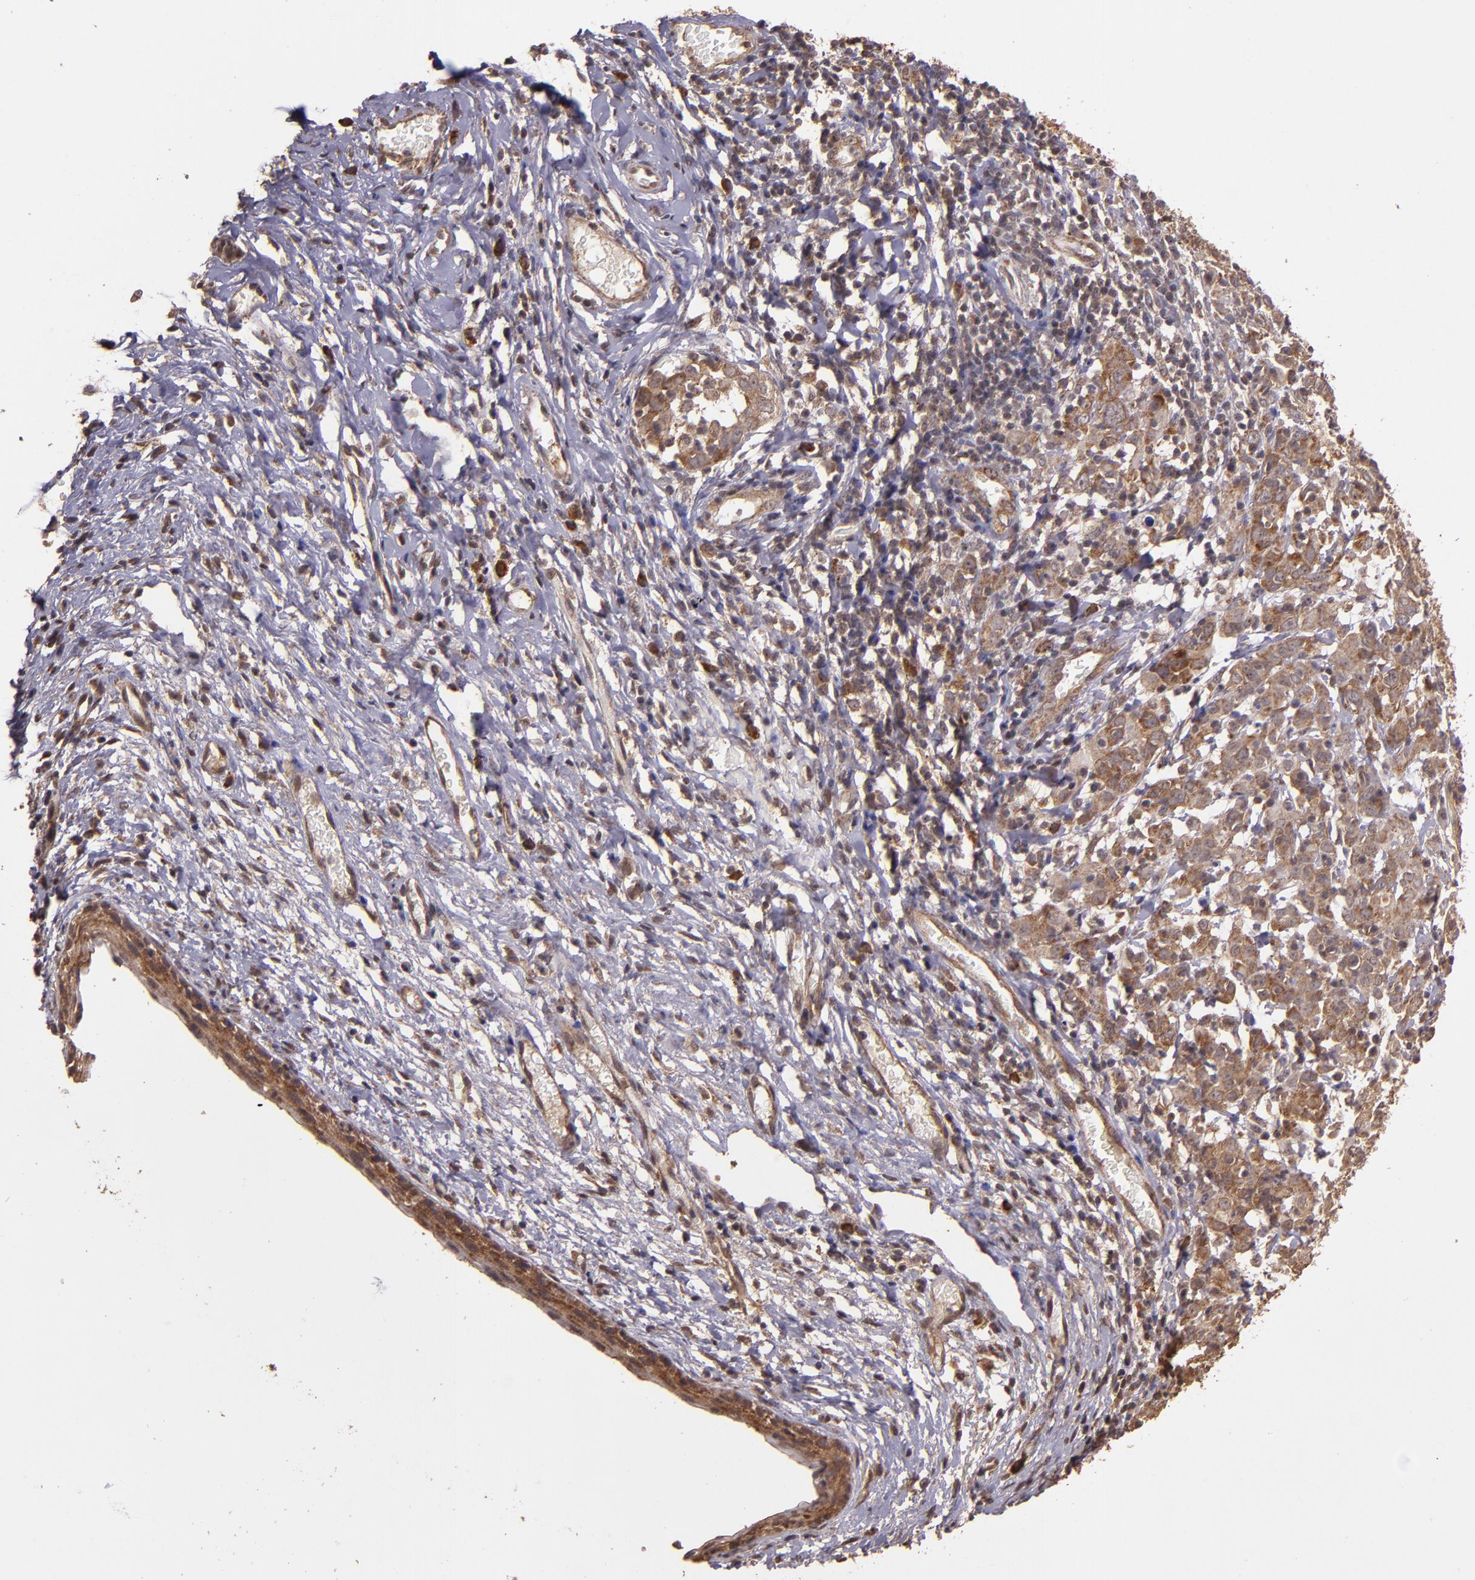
{"staining": {"intensity": "strong", "quantity": ">75%", "location": "cytoplasmic/membranous"}, "tissue": "cervical cancer", "cell_type": "Tumor cells", "image_type": "cancer", "snomed": [{"axis": "morphology", "description": "Normal tissue, NOS"}, {"axis": "morphology", "description": "Squamous cell carcinoma, NOS"}, {"axis": "topography", "description": "Cervix"}], "caption": "Cervical squamous cell carcinoma was stained to show a protein in brown. There is high levels of strong cytoplasmic/membranous positivity in about >75% of tumor cells. The staining was performed using DAB (3,3'-diaminobenzidine) to visualize the protein expression in brown, while the nuclei were stained in blue with hematoxylin (Magnification: 20x).", "gene": "USP51", "patient": {"sex": "female", "age": 67}}